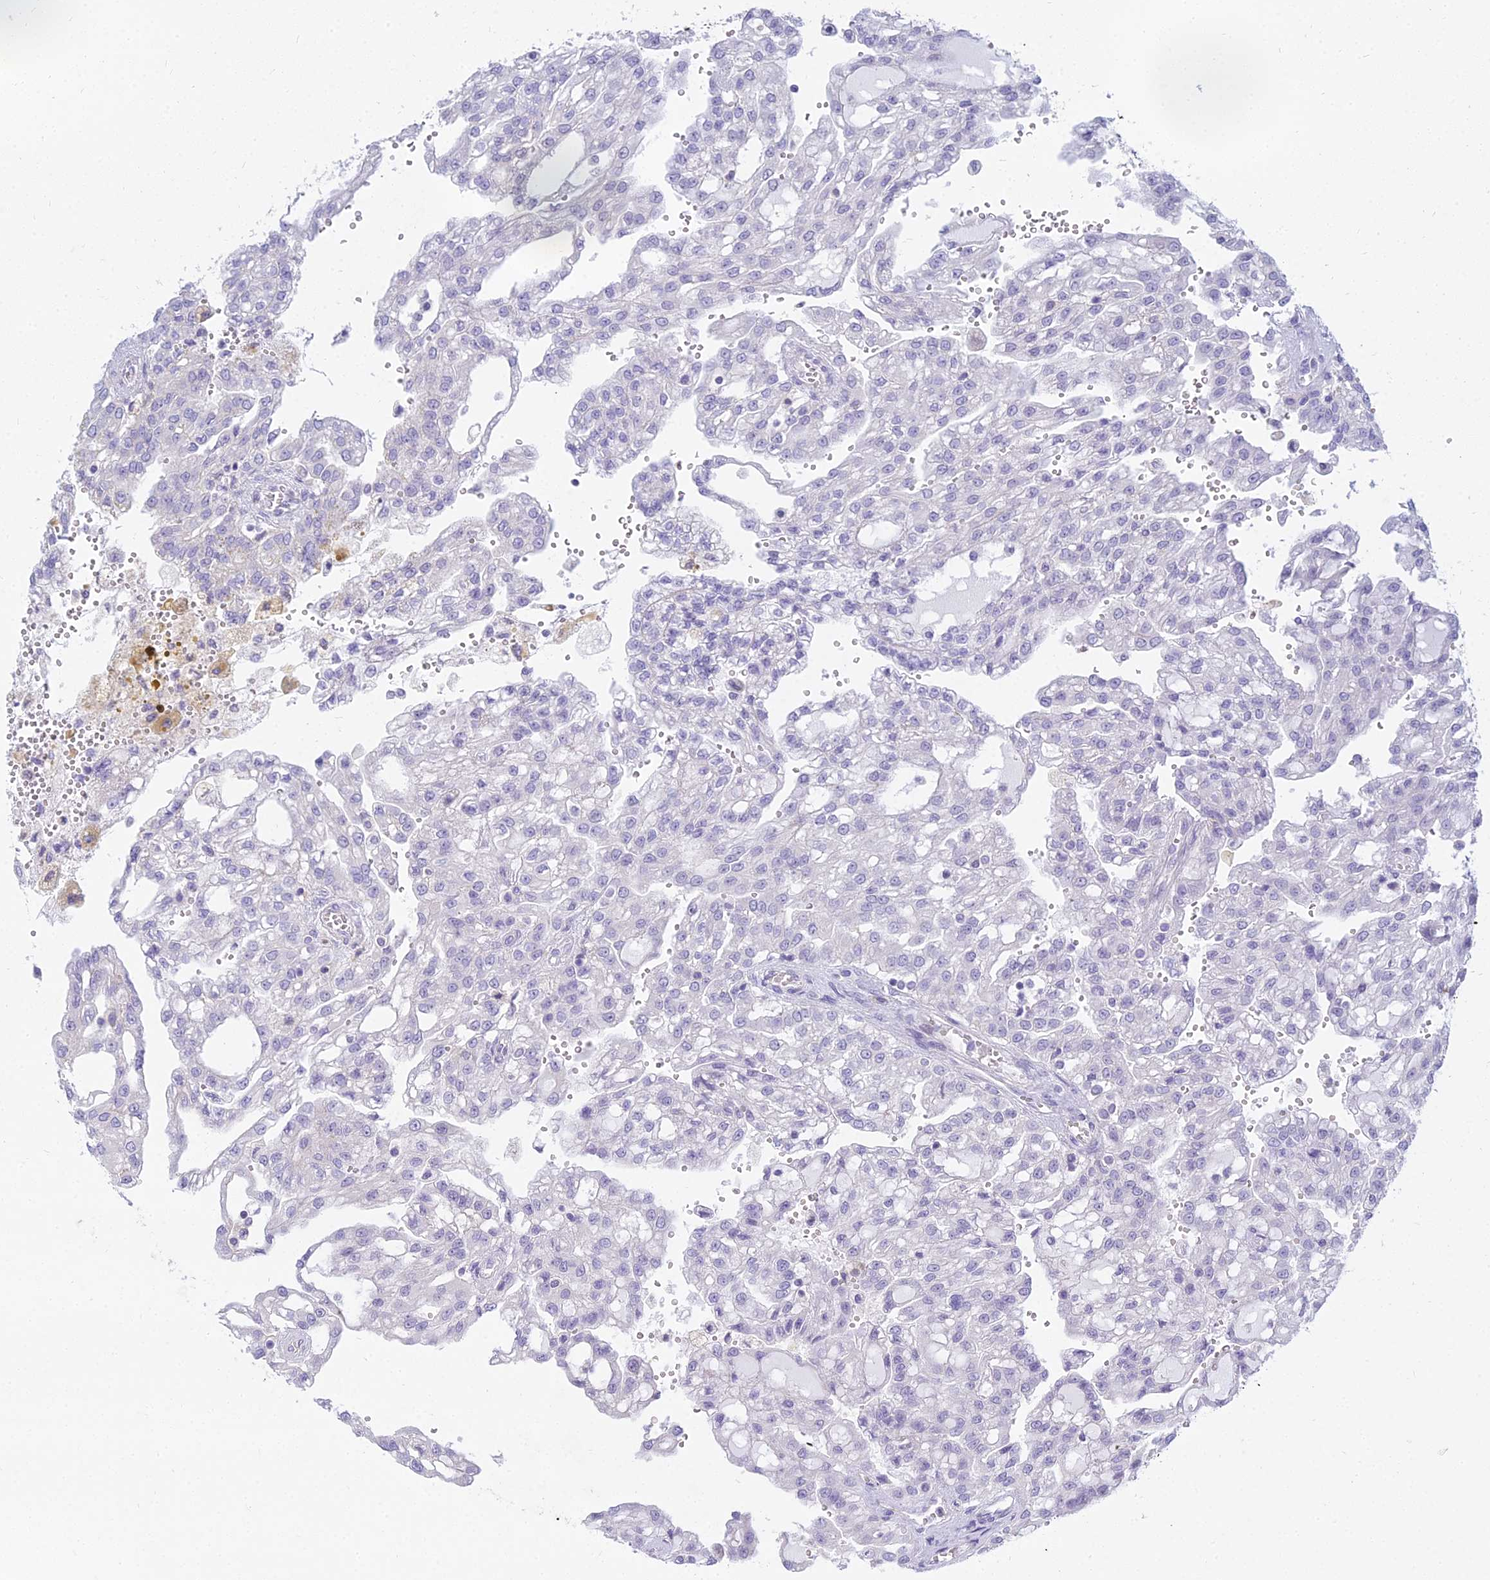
{"staining": {"intensity": "negative", "quantity": "none", "location": "none"}, "tissue": "renal cancer", "cell_type": "Tumor cells", "image_type": "cancer", "snomed": [{"axis": "morphology", "description": "Adenocarcinoma, NOS"}, {"axis": "topography", "description": "Kidney"}], "caption": "Image shows no significant protein staining in tumor cells of renal cancer (adenocarcinoma).", "gene": "SMIM24", "patient": {"sex": "male", "age": 63}}